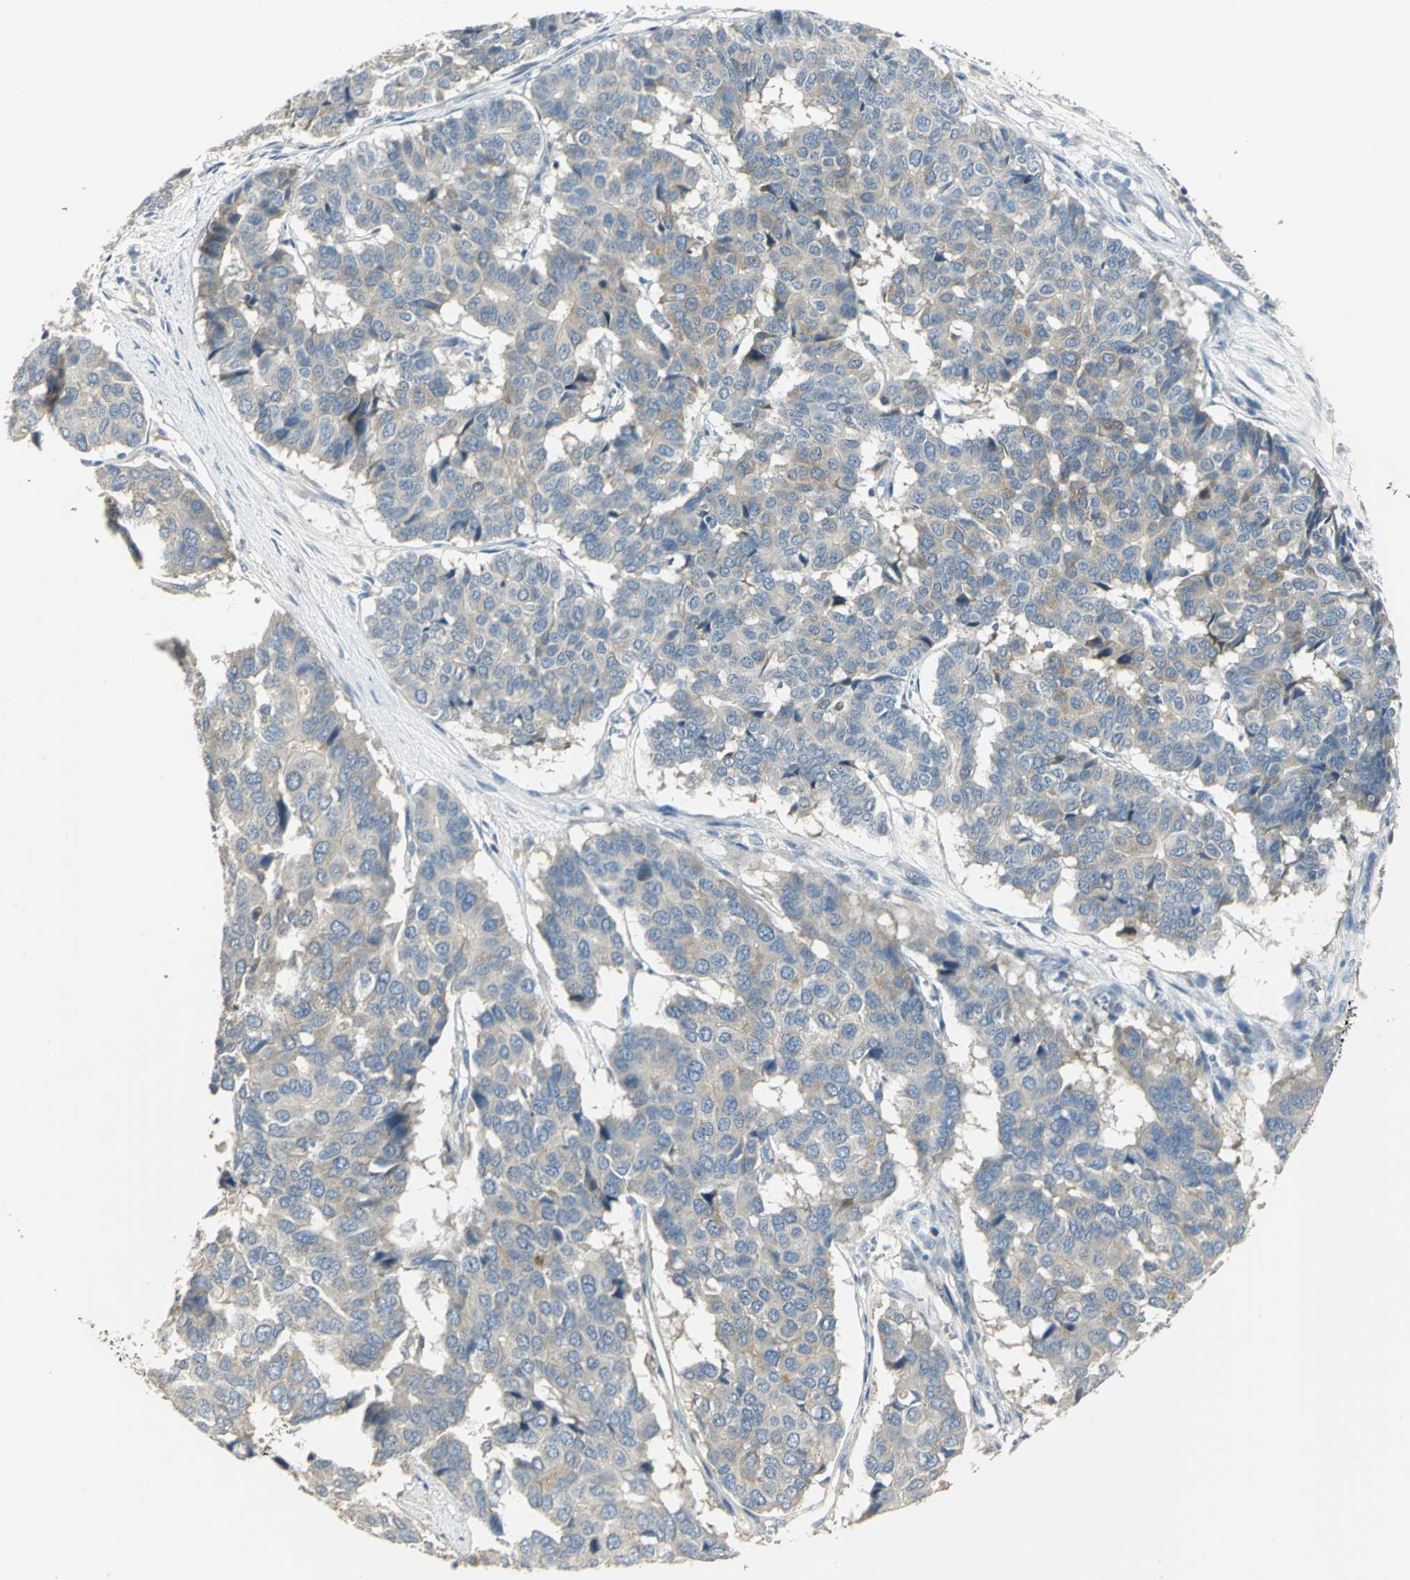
{"staining": {"intensity": "negative", "quantity": "none", "location": "none"}, "tissue": "pancreatic cancer", "cell_type": "Tumor cells", "image_type": "cancer", "snomed": [{"axis": "morphology", "description": "Adenocarcinoma, NOS"}, {"axis": "topography", "description": "Pancreas"}], "caption": "Adenocarcinoma (pancreatic) stained for a protein using immunohistochemistry (IHC) exhibits no positivity tumor cells.", "gene": "PROC", "patient": {"sex": "male", "age": 50}}